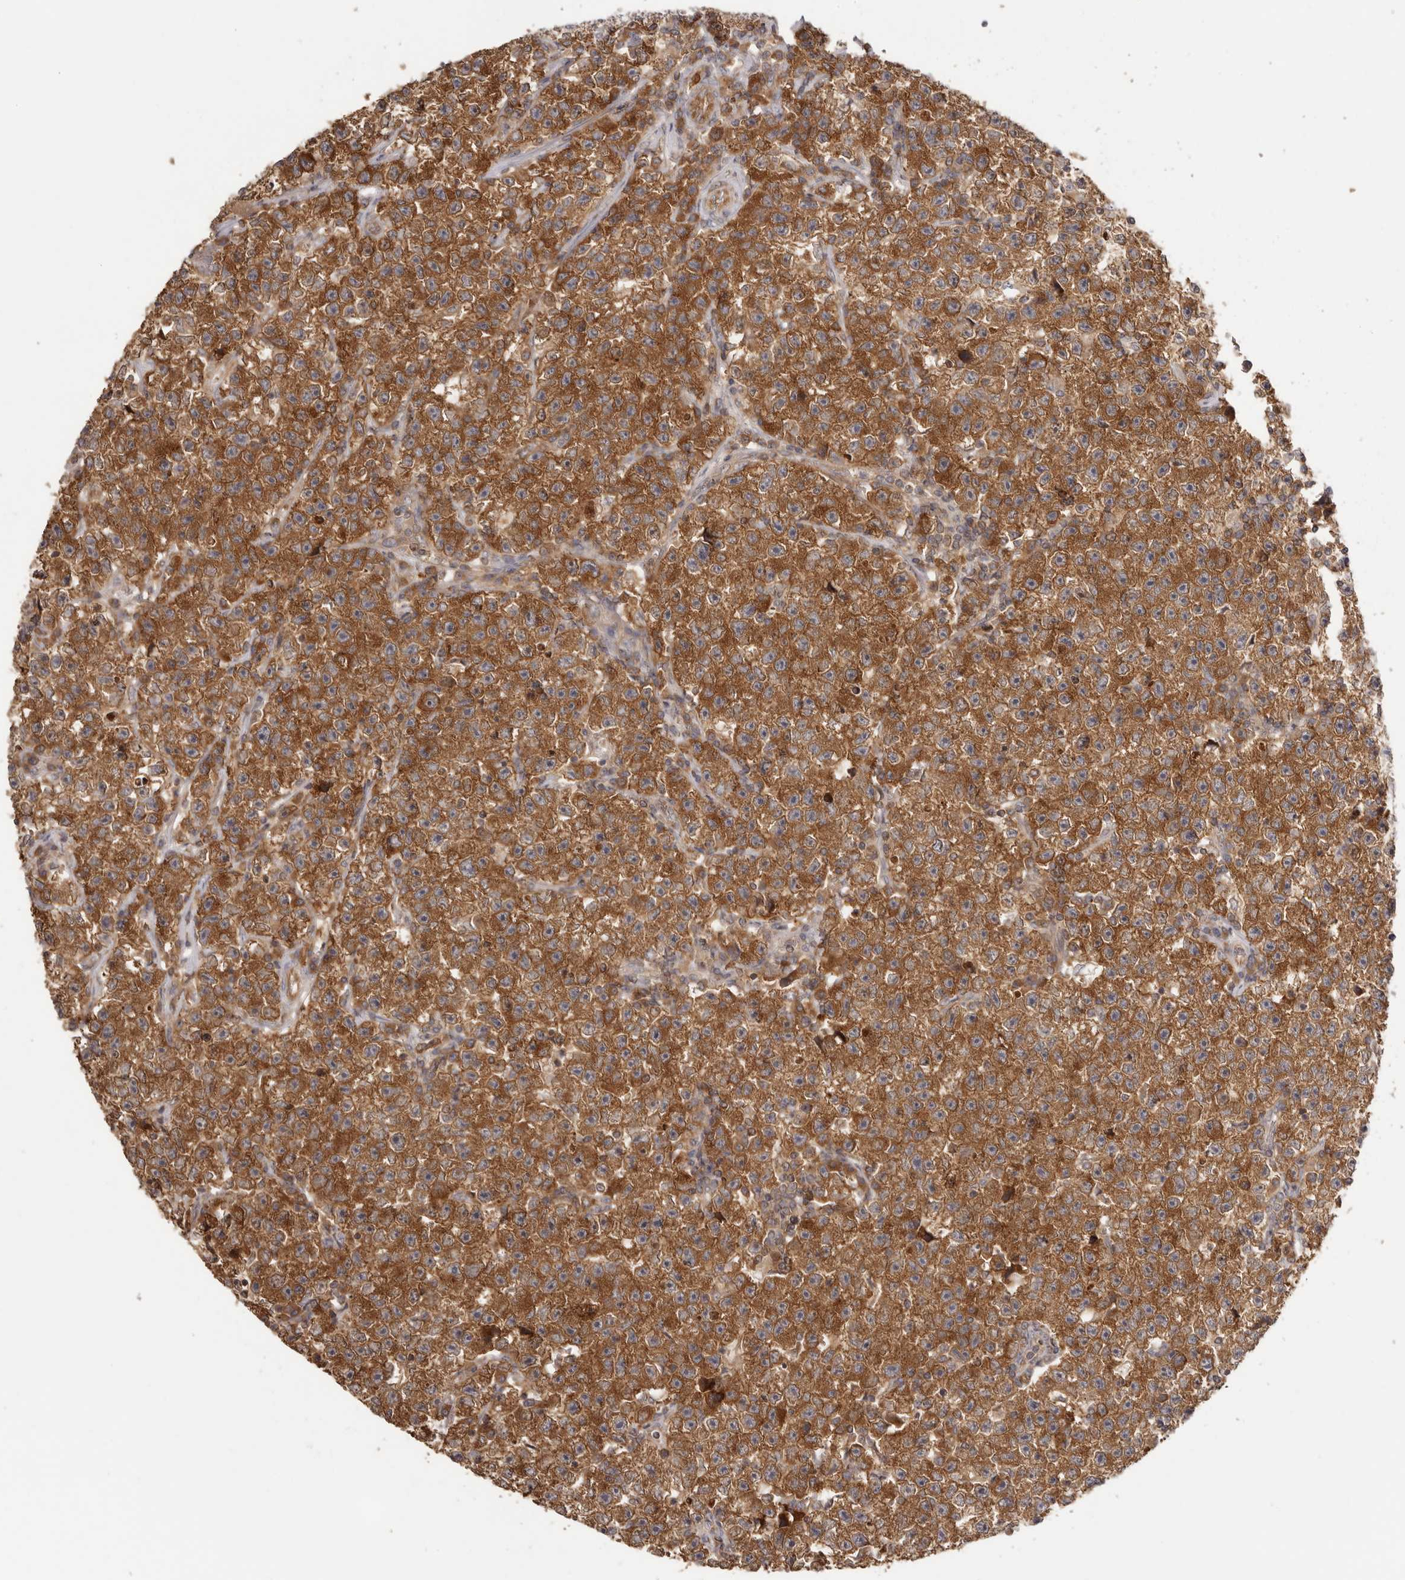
{"staining": {"intensity": "strong", "quantity": ">75%", "location": "cytoplasmic/membranous"}, "tissue": "testis cancer", "cell_type": "Tumor cells", "image_type": "cancer", "snomed": [{"axis": "morphology", "description": "Seminoma, NOS"}, {"axis": "topography", "description": "Testis"}], "caption": "Testis cancer (seminoma) stained for a protein (brown) demonstrates strong cytoplasmic/membranous positive expression in about >75% of tumor cells.", "gene": "EEF1E1", "patient": {"sex": "male", "age": 22}}